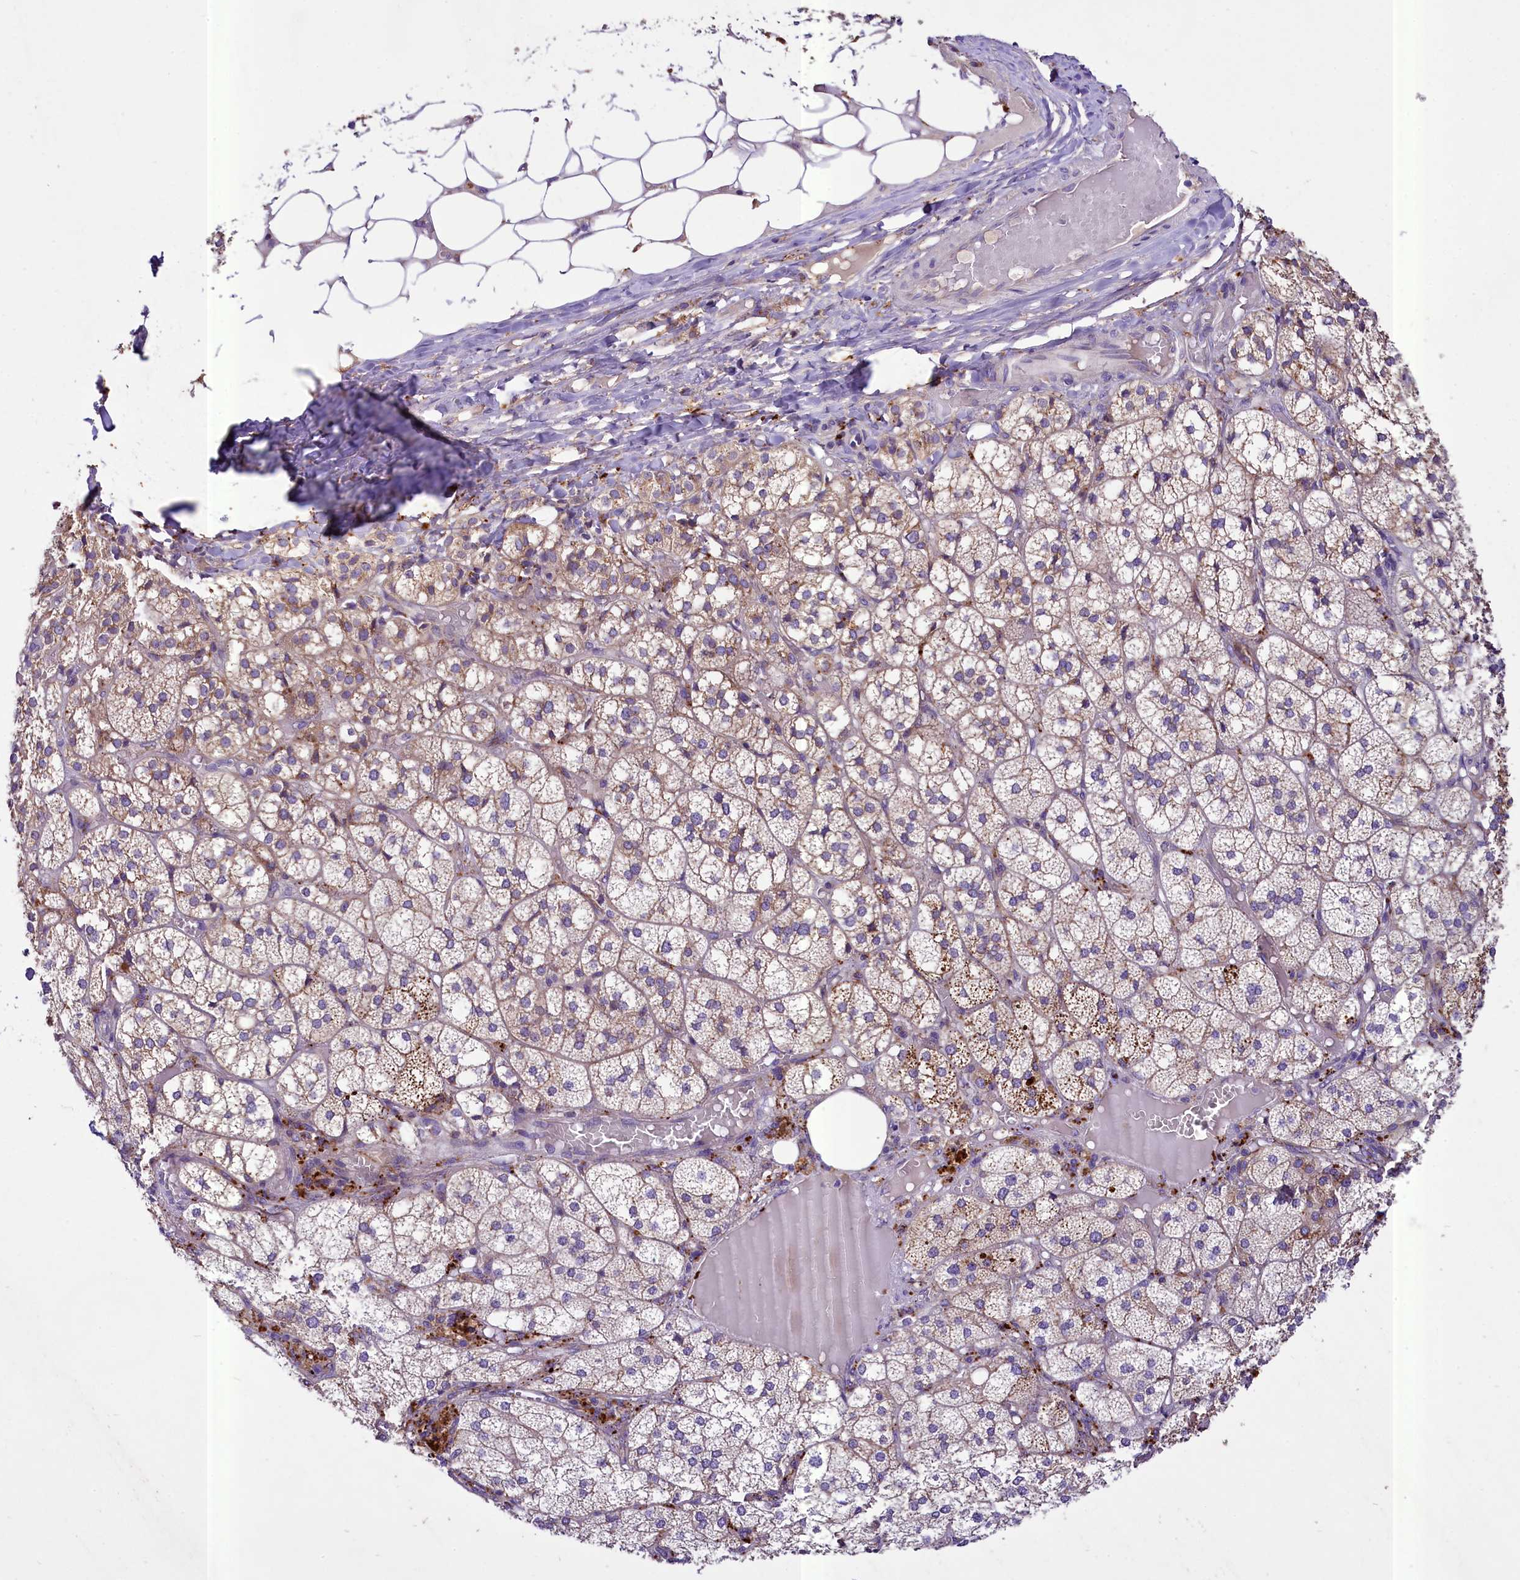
{"staining": {"intensity": "moderate", "quantity": "25%-75%", "location": "cytoplasmic/membranous"}, "tissue": "adrenal gland", "cell_type": "Glandular cells", "image_type": "normal", "snomed": [{"axis": "morphology", "description": "Normal tissue, NOS"}, {"axis": "topography", "description": "Adrenal gland"}], "caption": "Immunohistochemical staining of normal human adrenal gland reveals moderate cytoplasmic/membranous protein positivity in about 25%-75% of glandular cells.", "gene": "PEMT", "patient": {"sex": "female", "age": 61}}